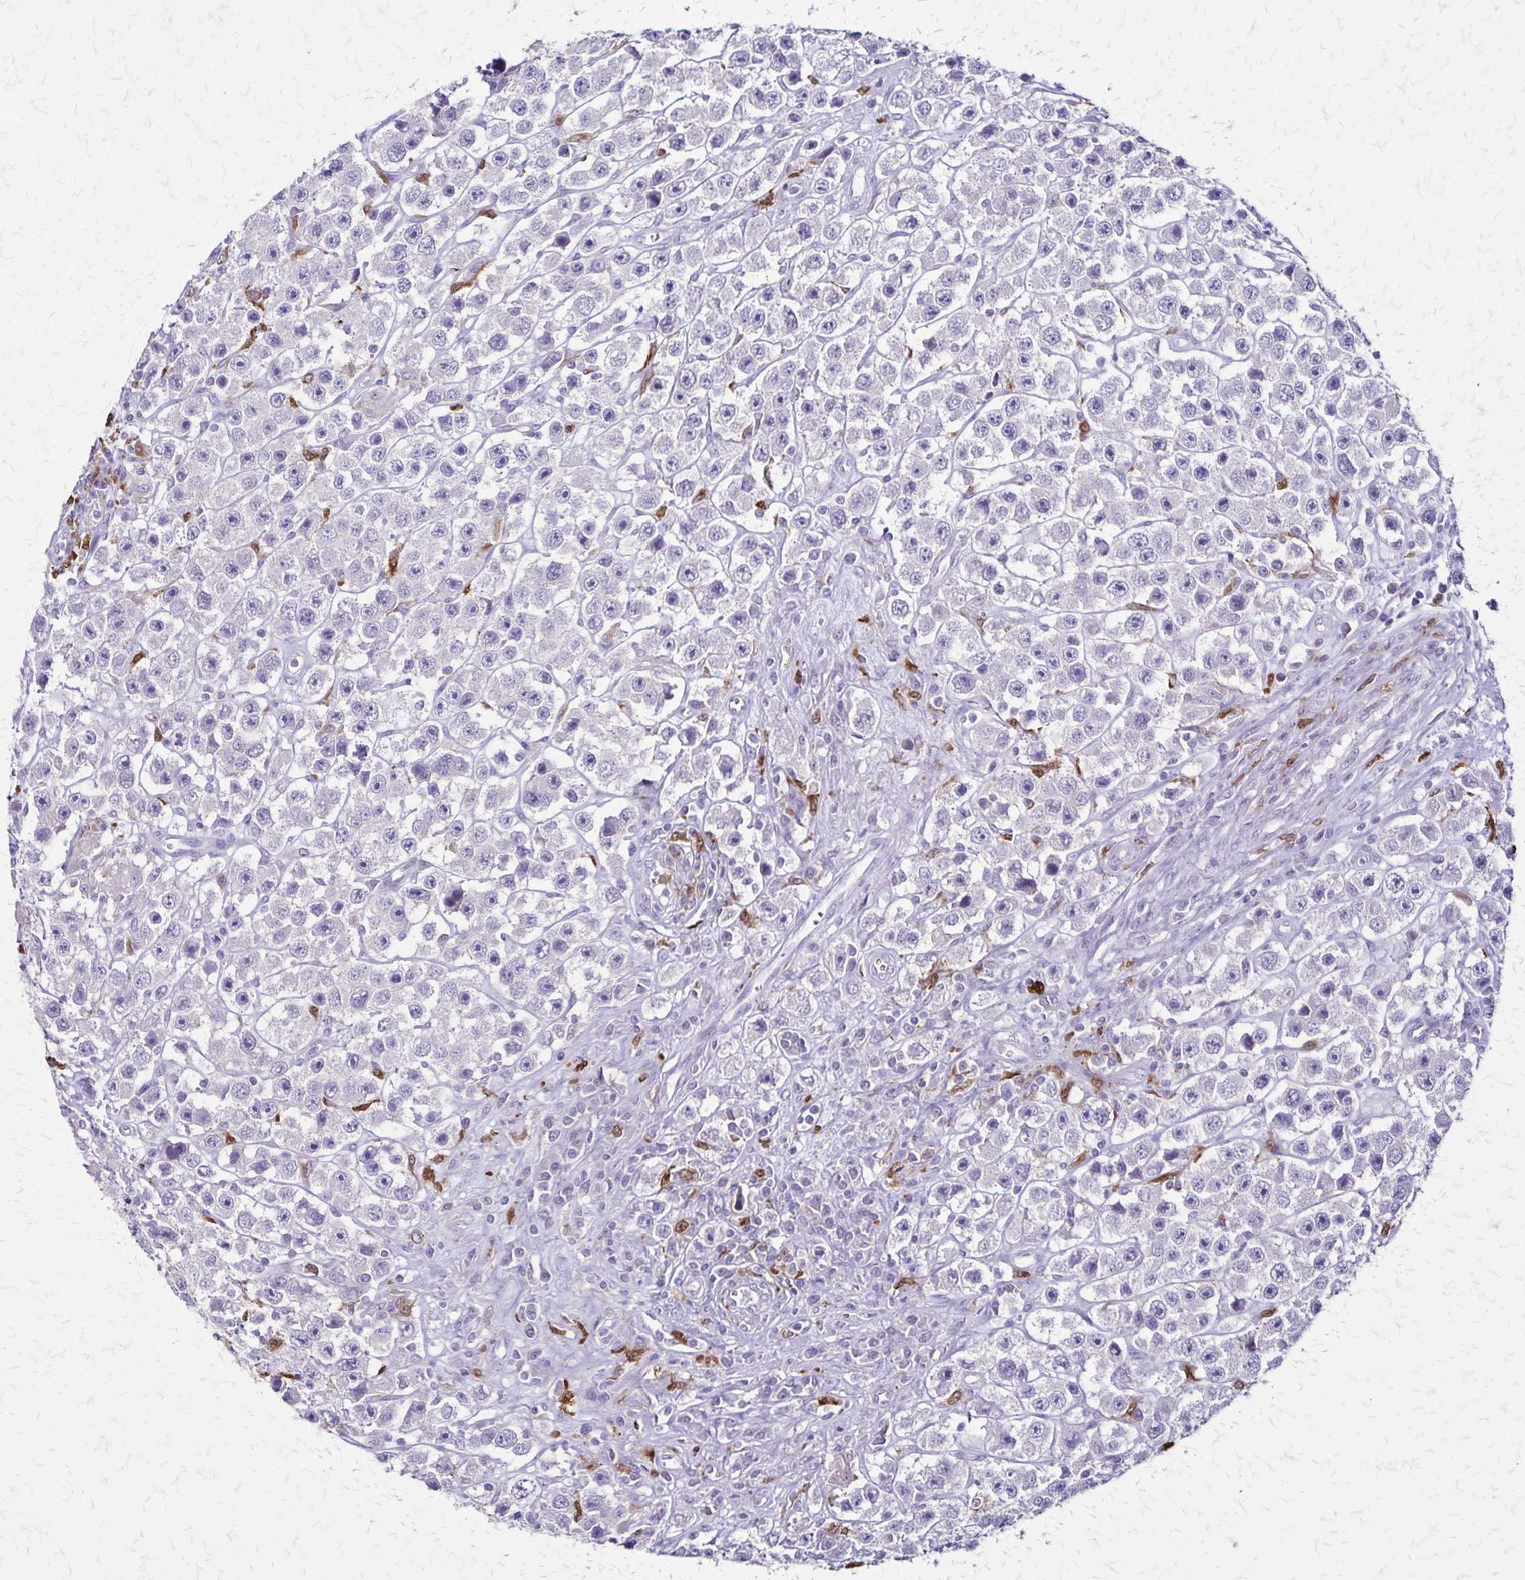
{"staining": {"intensity": "negative", "quantity": "none", "location": "none"}, "tissue": "testis cancer", "cell_type": "Tumor cells", "image_type": "cancer", "snomed": [{"axis": "morphology", "description": "Seminoma, NOS"}, {"axis": "topography", "description": "Testis"}], "caption": "This is an immunohistochemistry (IHC) histopathology image of testis cancer. There is no positivity in tumor cells.", "gene": "ULBP3", "patient": {"sex": "male", "age": 45}}